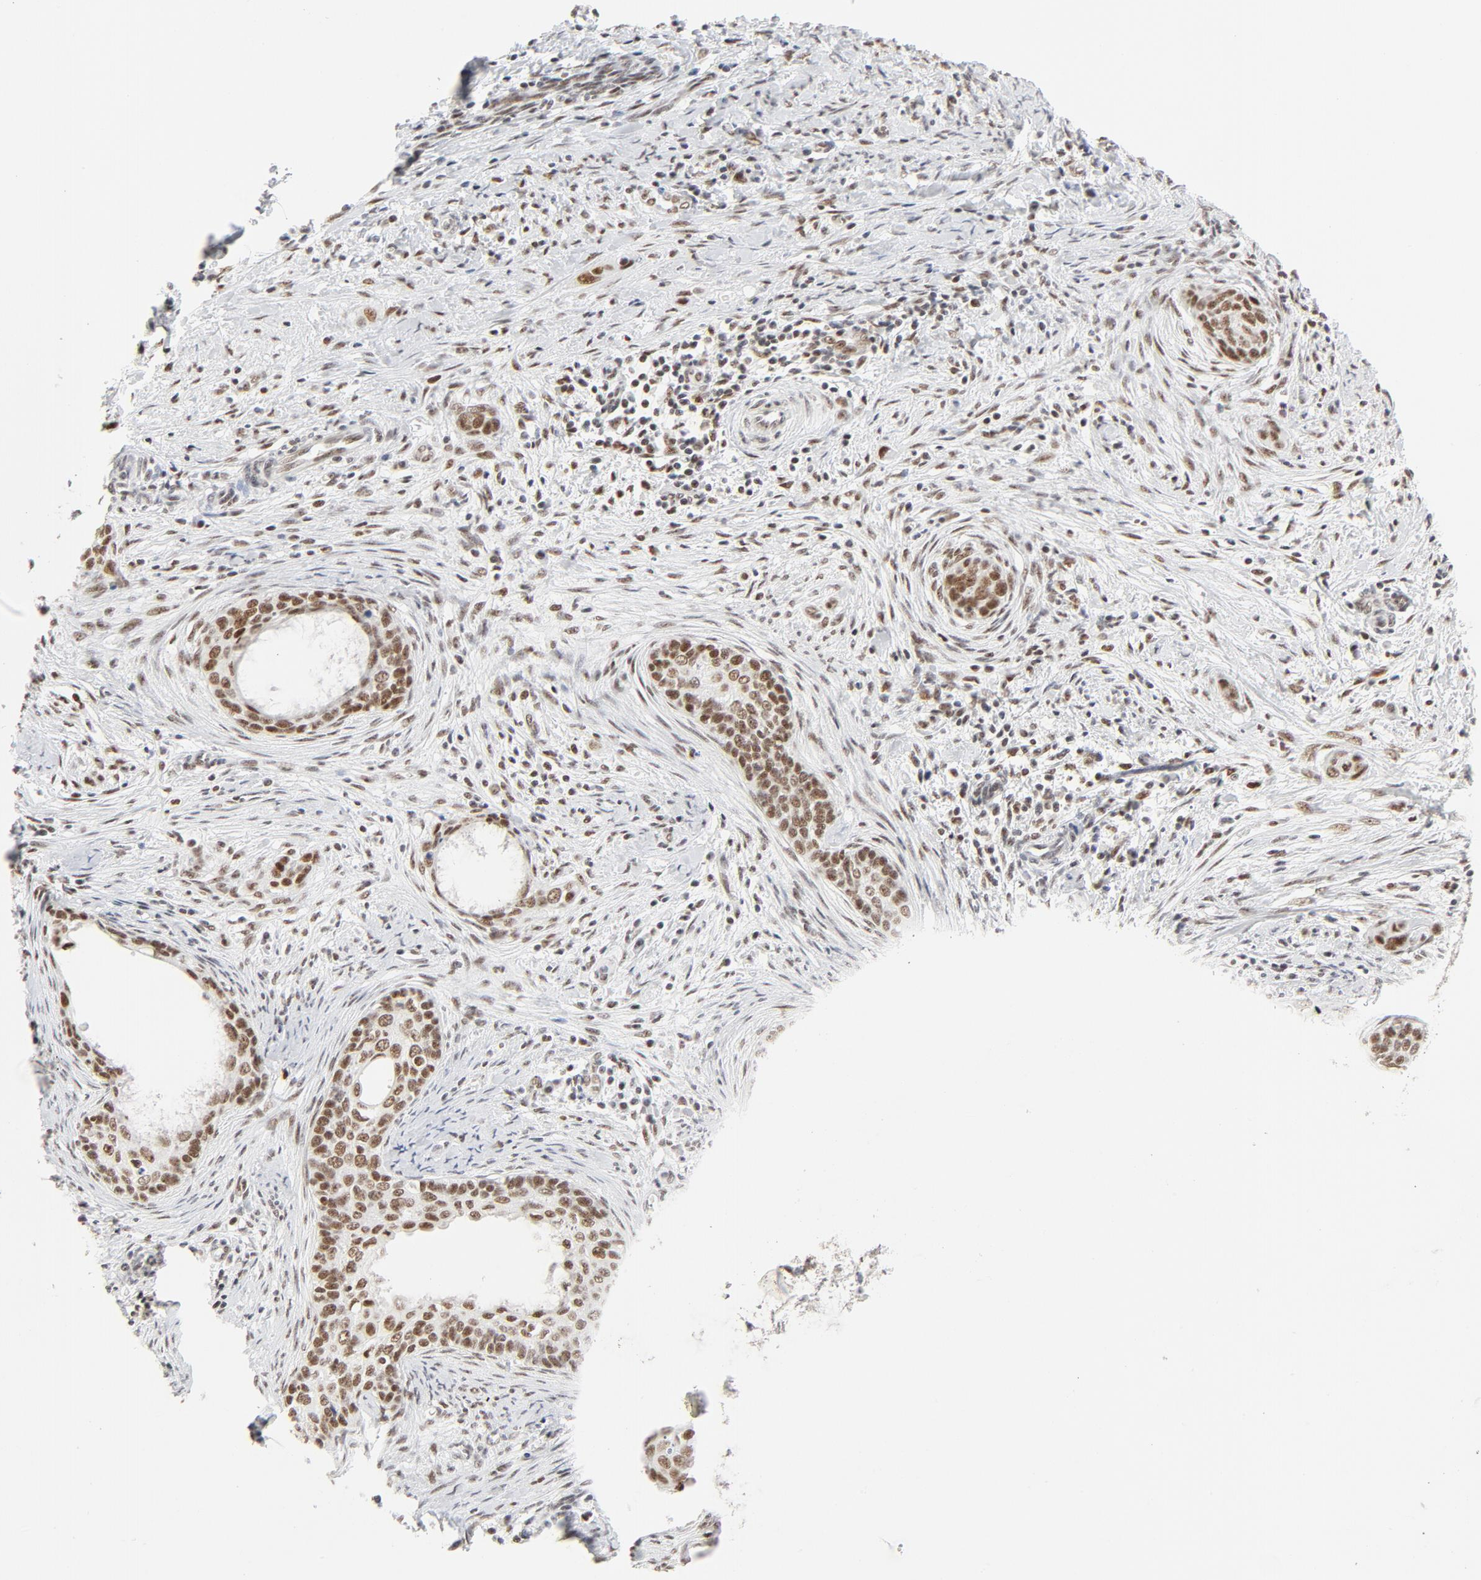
{"staining": {"intensity": "moderate", "quantity": ">75%", "location": "nuclear"}, "tissue": "cervical cancer", "cell_type": "Tumor cells", "image_type": "cancer", "snomed": [{"axis": "morphology", "description": "Squamous cell carcinoma, NOS"}, {"axis": "topography", "description": "Cervix"}], "caption": "The photomicrograph displays immunohistochemical staining of cervical cancer (squamous cell carcinoma). There is moderate nuclear expression is seen in about >75% of tumor cells.", "gene": "GTF2H1", "patient": {"sex": "female", "age": 33}}